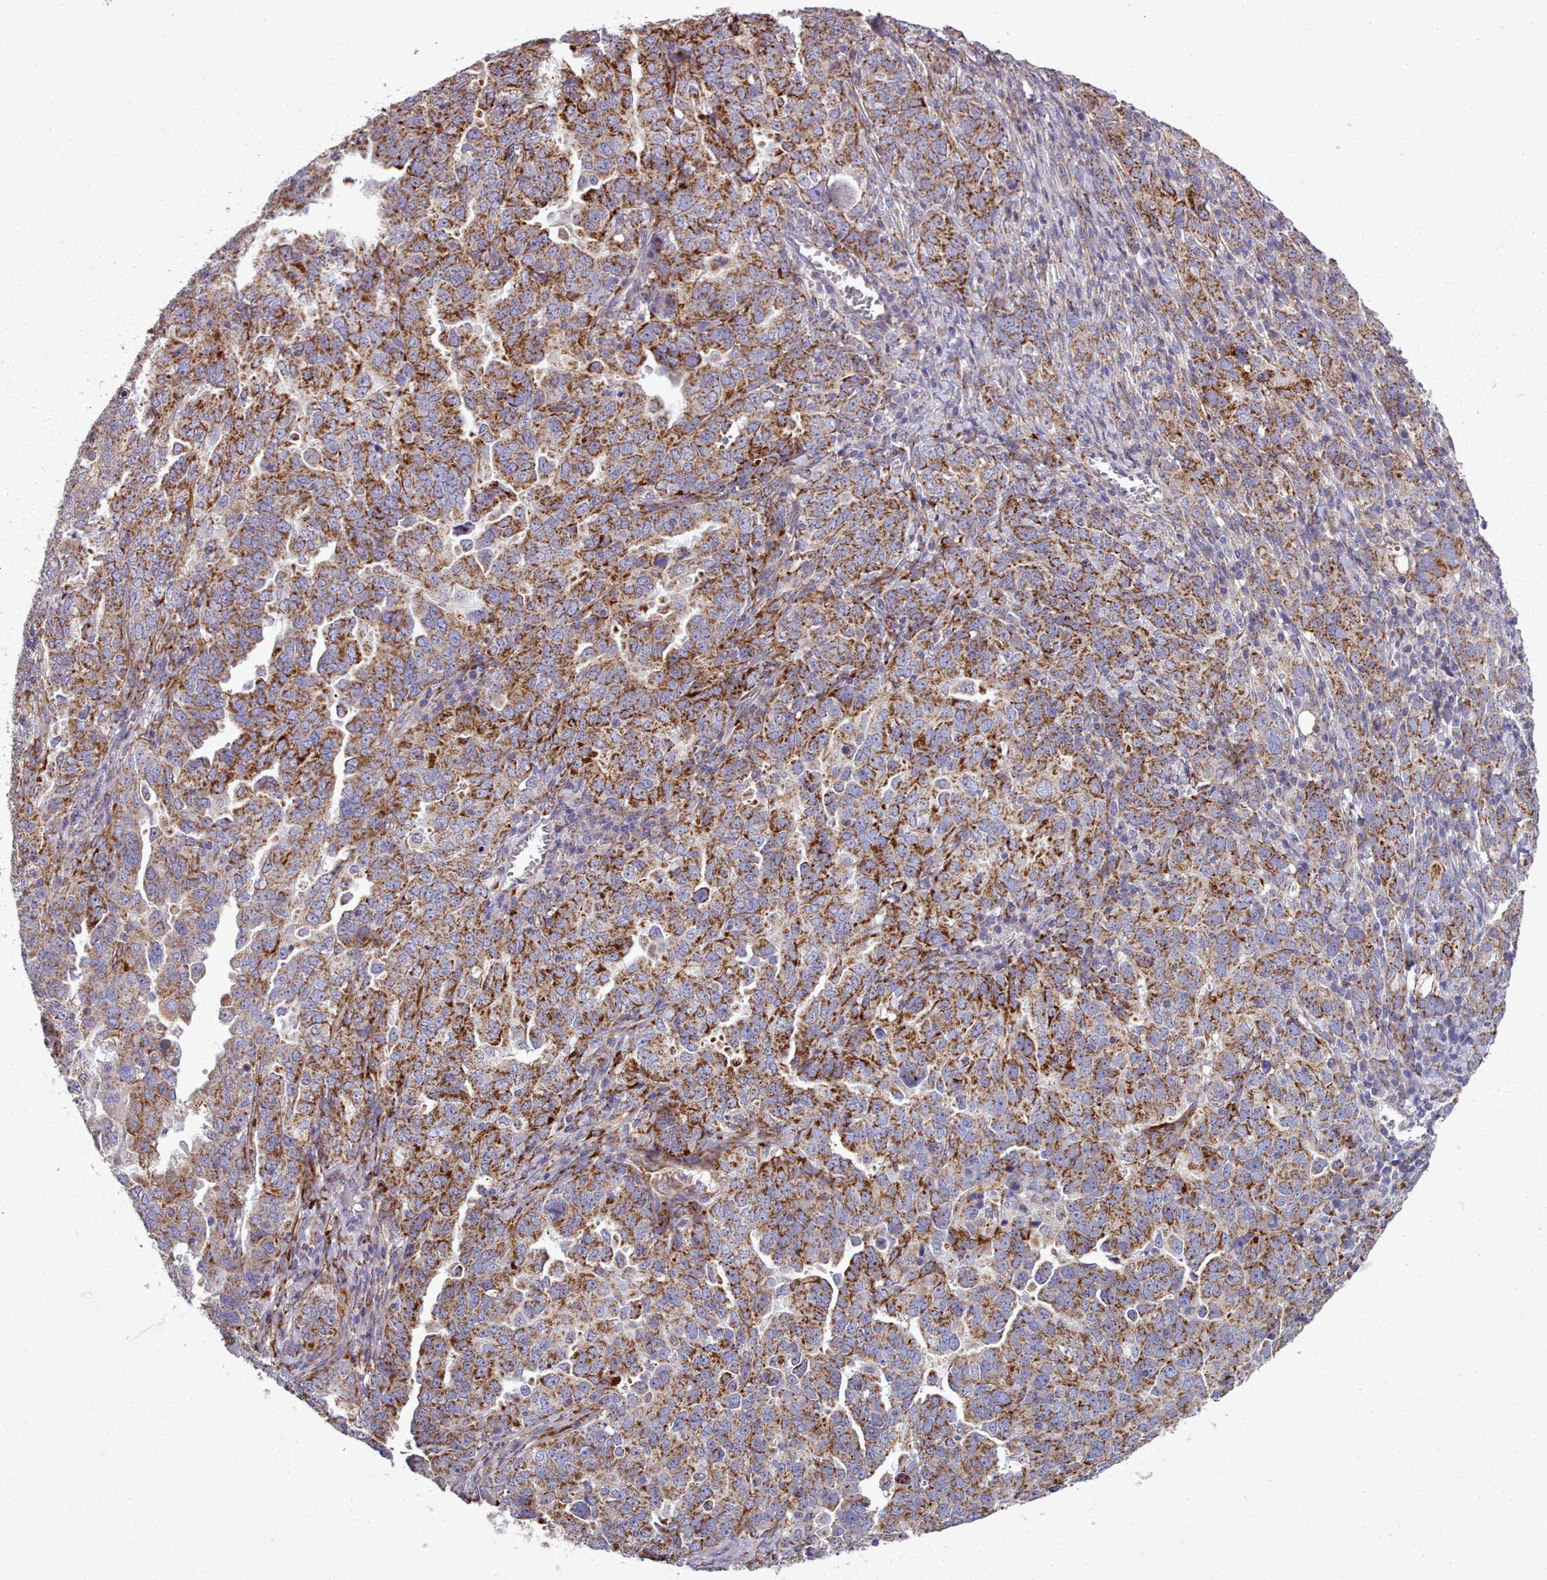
{"staining": {"intensity": "moderate", "quantity": ">75%", "location": "cytoplasmic/membranous"}, "tissue": "ovarian cancer", "cell_type": "Tumor cells", "image_type": "cancer", "snomed": [{"axis": "morphology", "description": "Carcinoma, endometroid"}, {"axis": "topography", "description": "Ovary"}], "caption": "Immunohistochemistry of human ovarian endometroid carcinoma demonstrates medium levels of moderate cytoplasmic/membranous staining in approximately >75% of tumor cells. Nuclei are stained in blue.", "gene": "FKBP10", "patient": {"sex": "female", "age": 62}}